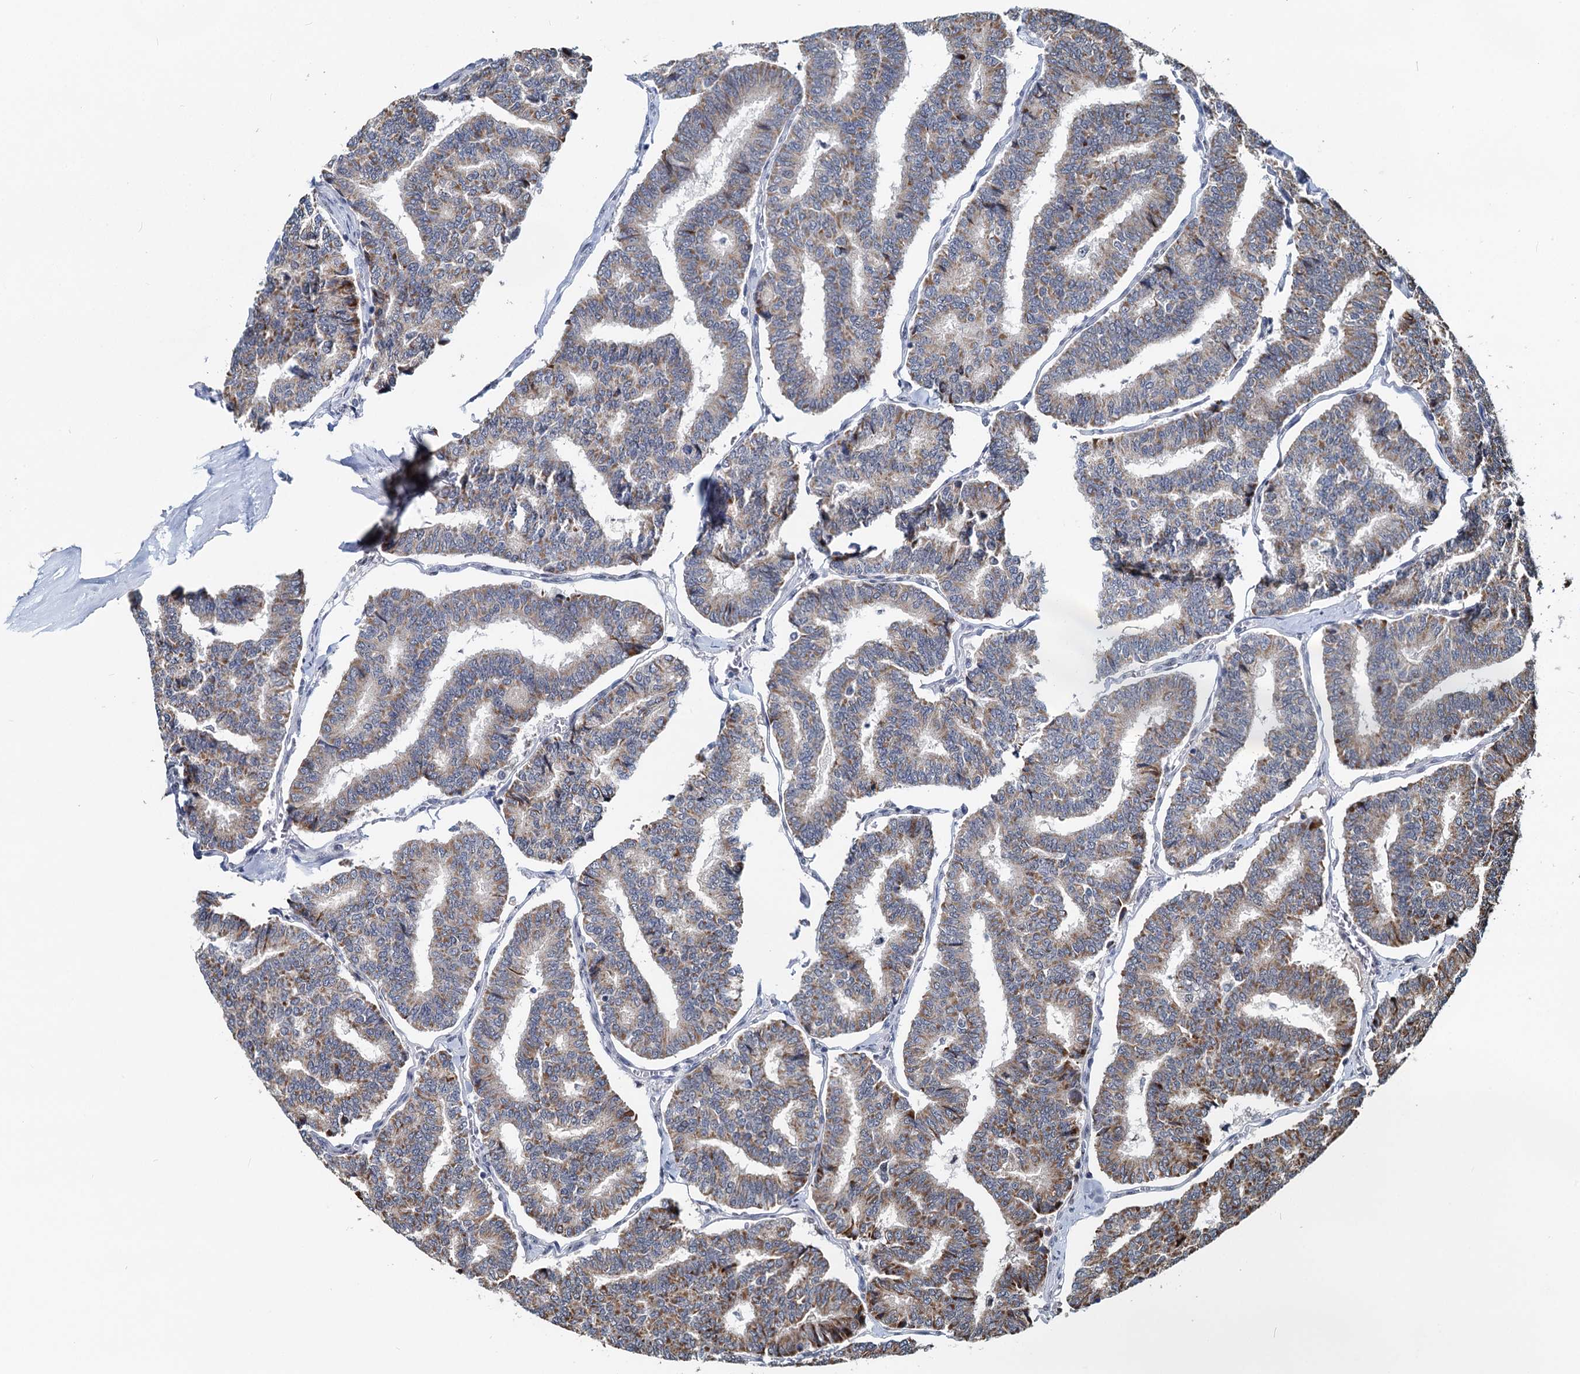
{"staining": {"intensity": "weak", "quantity": ">75%", "location": "cytoplasmic/membranous"}, "tissue": "thyroid cancer", "cell_type": "Tumor cells", "image_type": "cancer", "snomed": [{"axis": "morphology", "description": "Papillary adenocarcinoma, NOS"}, {"axis": "topography", "description": "Thyroid gland"}], "caption": "The immunohistochemical stain labels weak cytoplasmic/membranous positivity in tumor cells of thyroid cancer (papillary adenocarcinoma) tissue.", "gene": "RITA1", "patient": {"sex": "female", "age": 35}}